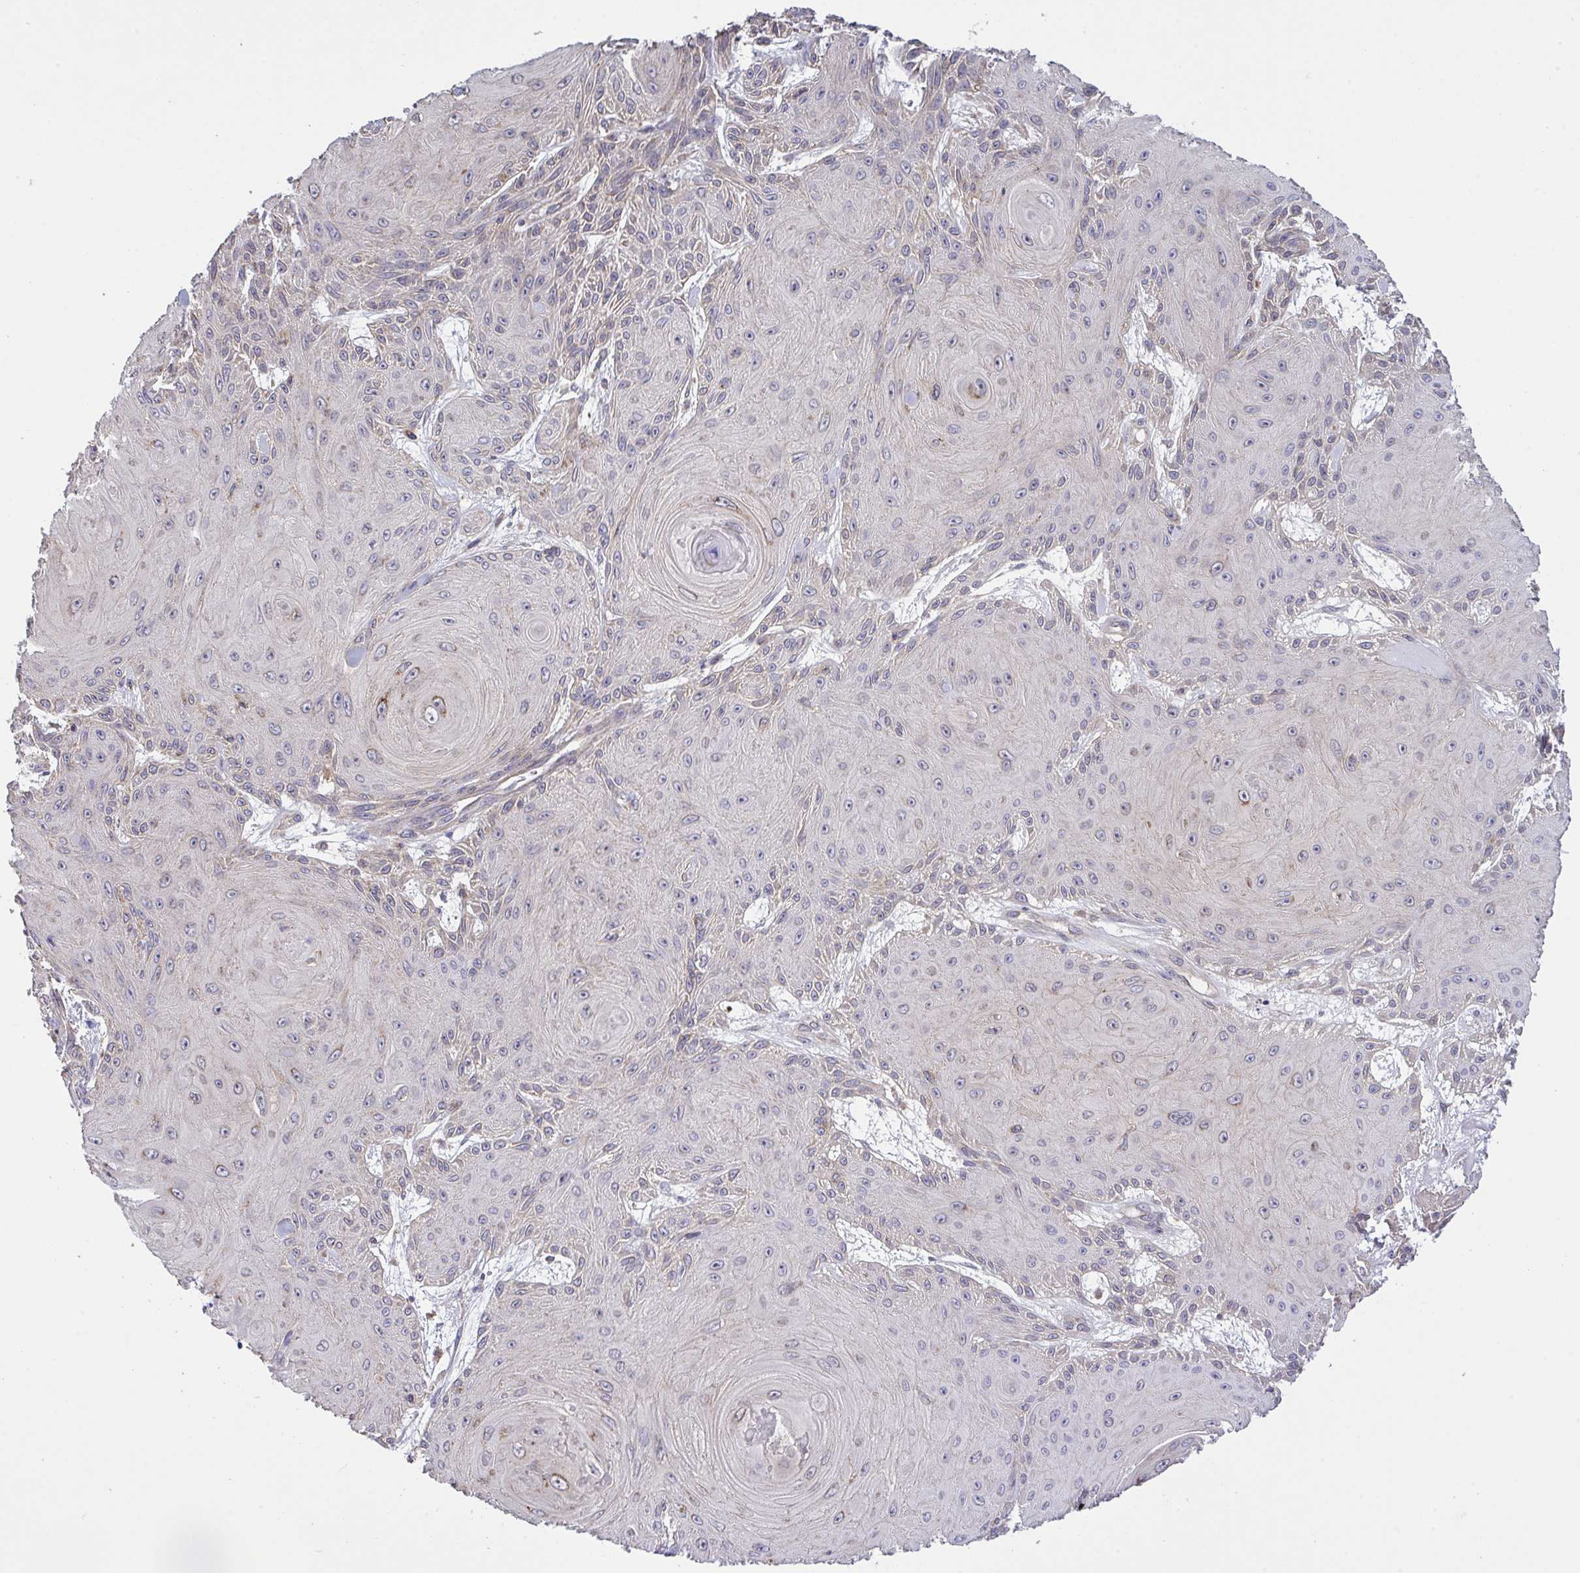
{"staining": {"intensity": "negative", "quantity": "none", "location": "none"}, "tissue": "skin cancer", "cell_type": "Tumor cells", "image_type": "cancer", "snomed": [{"axis": "morphology", "description": "Squamous cell carcinoma, NOS"}, {"axis": "topography", "description": "Skin"}], "caption": "Tumor cells show no significant protein expression in squamous cell carcinoma (skin). (DAB immunohistochemistry with hematoxylin counter stain).", "gene": "PPM1H", "patient": {"sex": "male", "age": 88}}